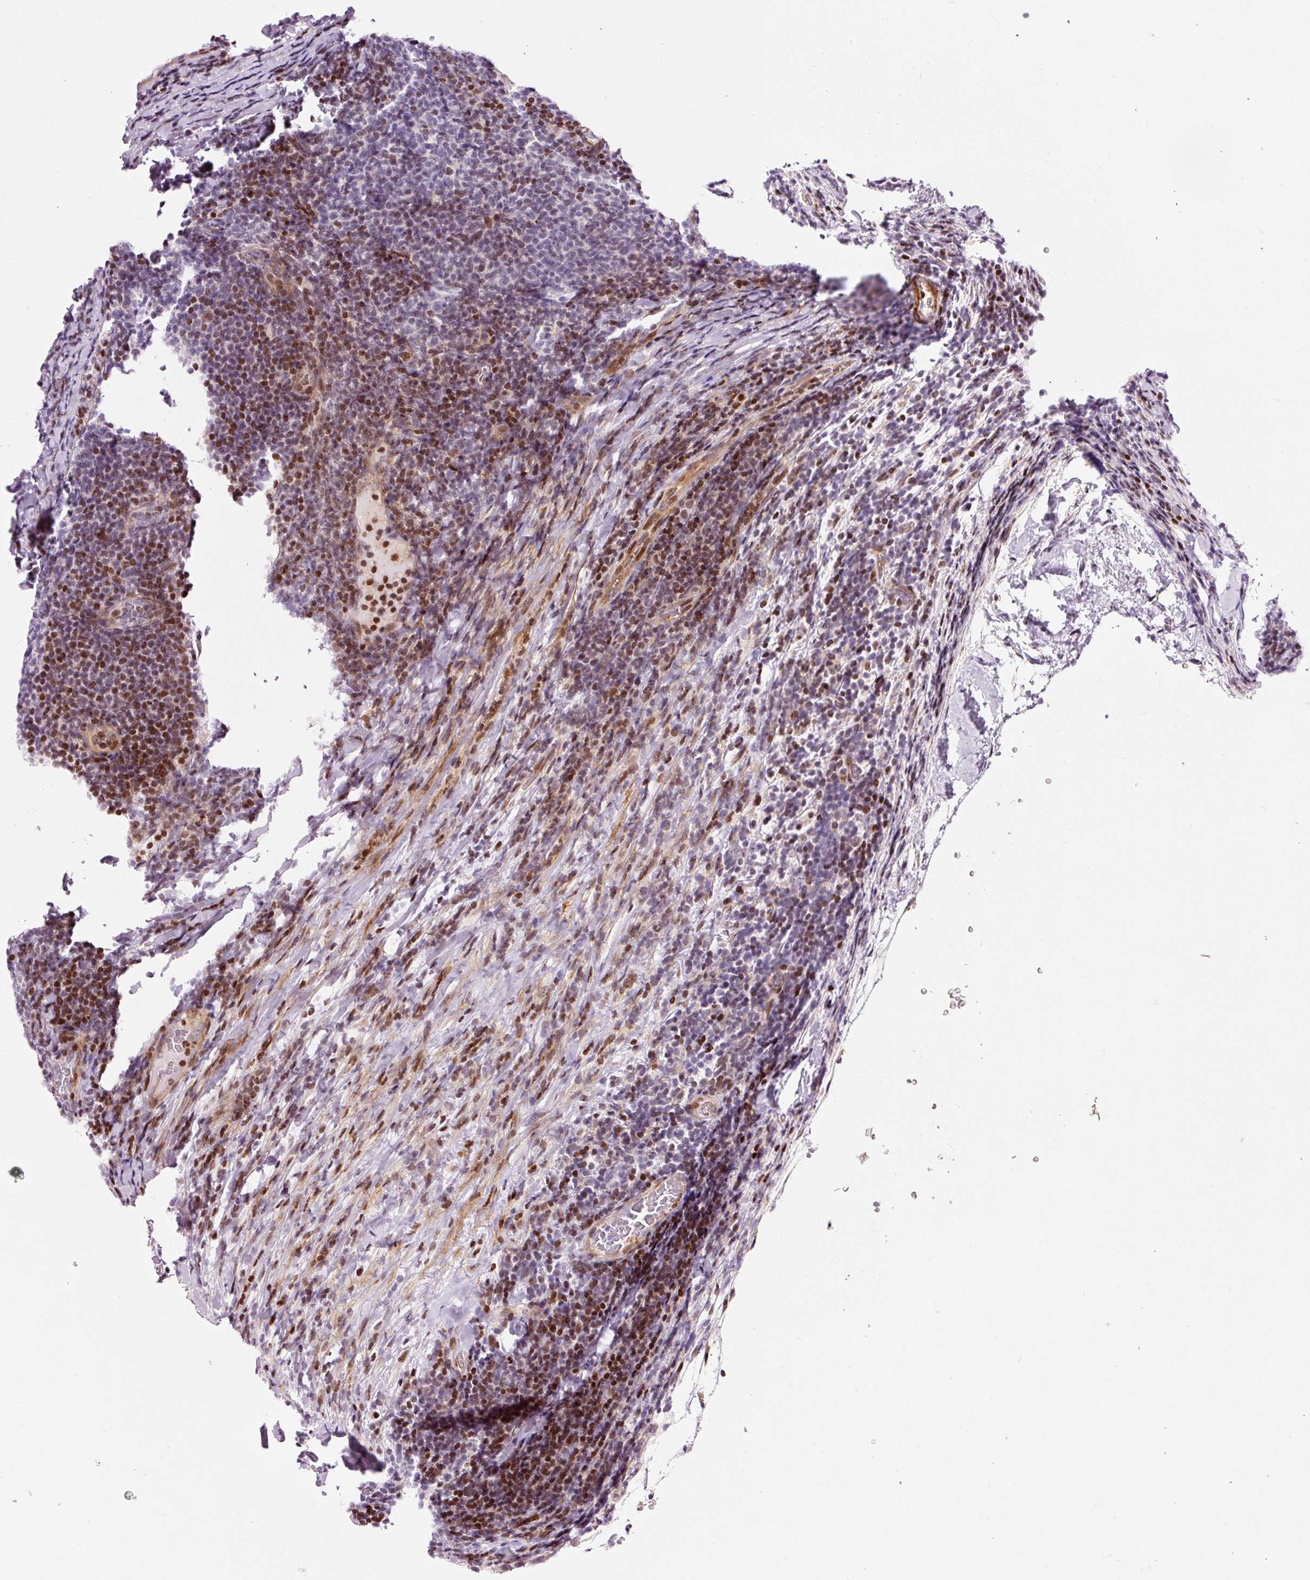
{"staining": {"intensity": "moderate", "quantity": "25%-75%", "location": "nuclear"}, "tissue": "lymphoma", "cell_type": "Tumor cells", "image_type": "cancer", "snomed": [{"axis": "morphology", "description": "Malignant lymphoma, non-Hodgkin's type, Low grade"}, {"axis": "topography", "description": "Lymph node"}], "caption": "Tumor cells show medium levels of moderate nuclear positivity in about 25%-75% of cells in malignant lymphoma, non-Hodgkin's type (low-grade).", "gene": "ANKRD20A1", "patient": {"sex": "male", "age": 66}}